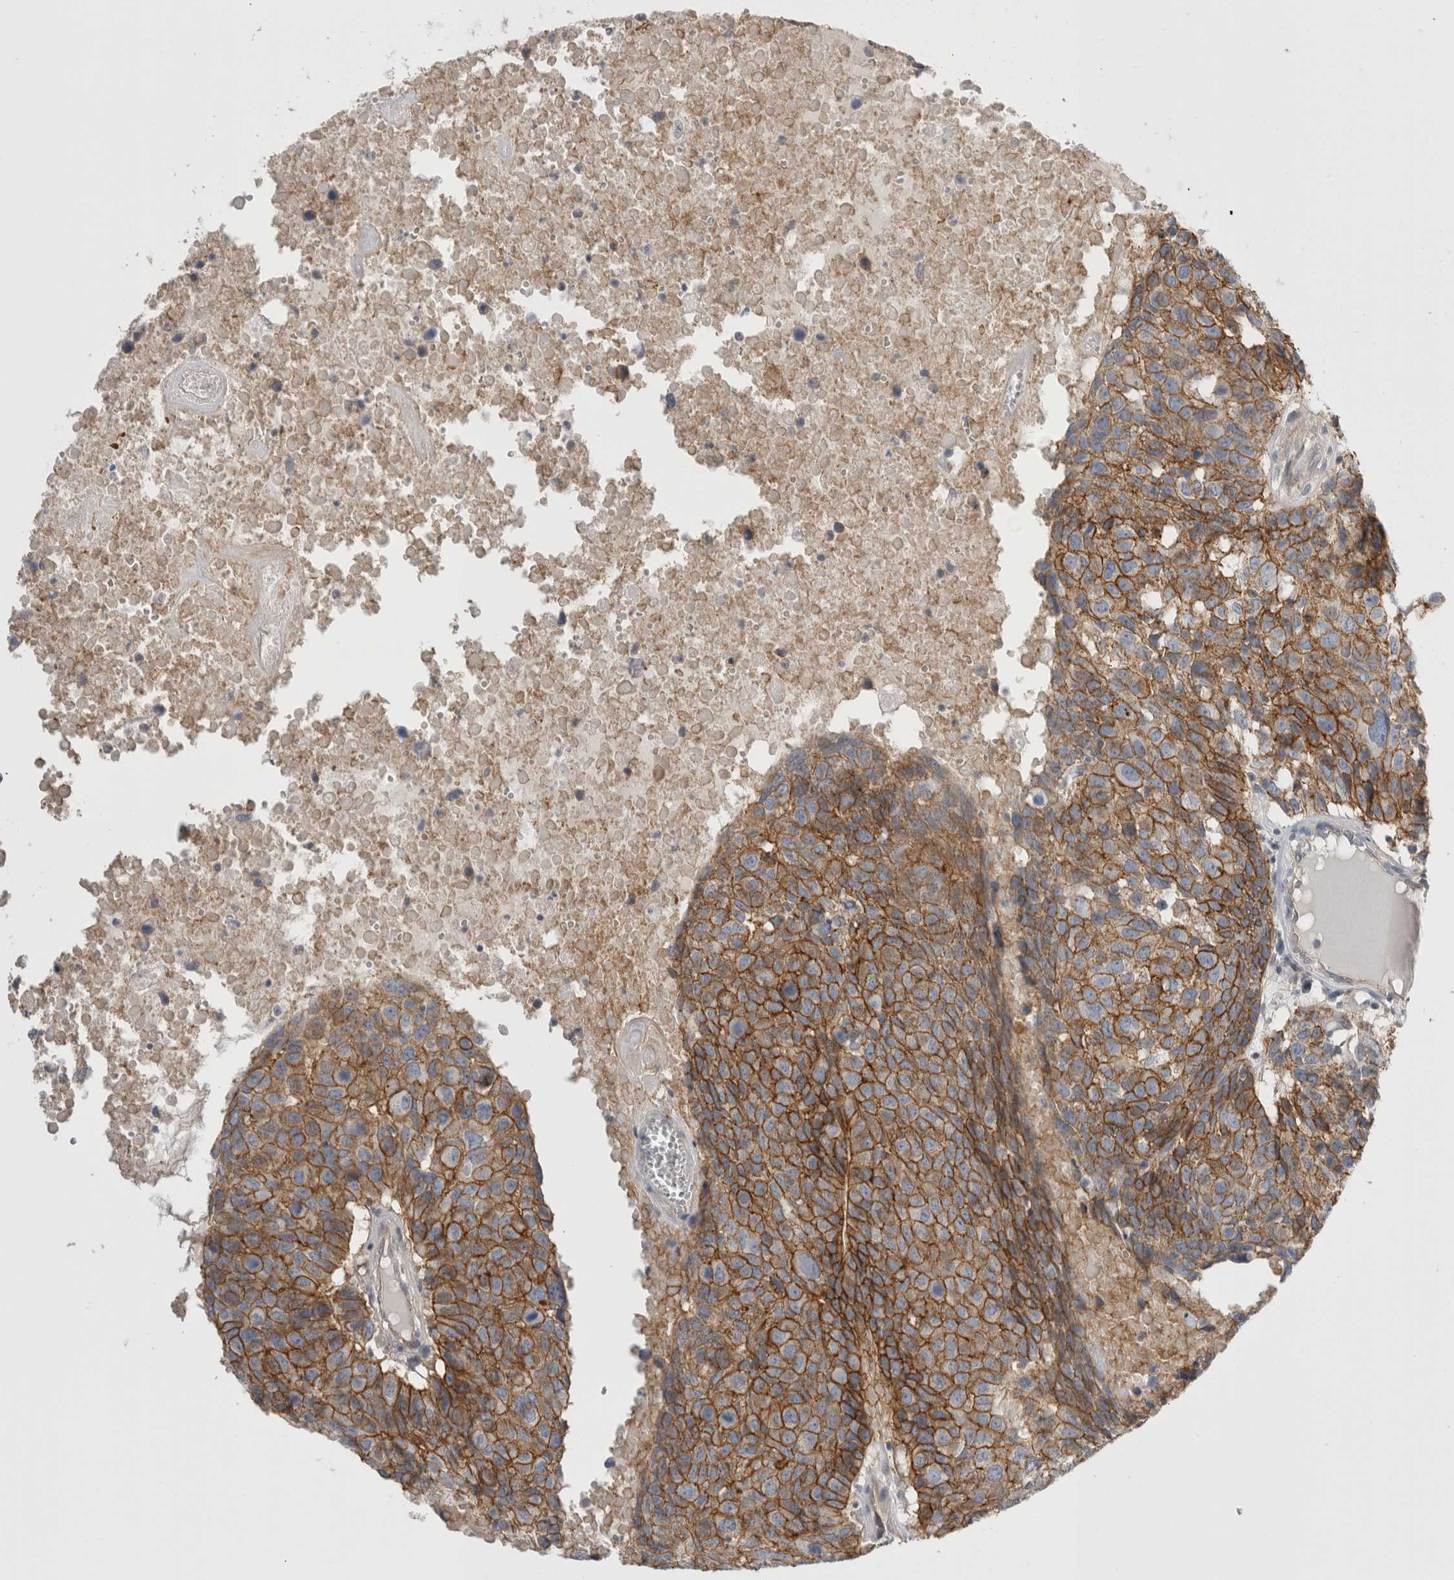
{"staining": {"intensity": "moderate", "quantity": ">75%", "location": "cytoplasmic/membranous"}, "tissue": "head and neck cancer", "cell_type": "Tumor cells", "image_type": "cancer", "snomed": [{"axis": "morphology", "description": "Squamous cell carcinoma, NOS"}, {"axis": "topography", "description": "Head-Neck"}], "caption": "Head and neck squamous cell carcinoma stained for a protein (brown) demonstrates moderate cytoplasmic/membranous positive positivity in approximately >75% of tumor cells.", "gene": "VANGL1", "patient": {"sex": "male", "age": 66}}